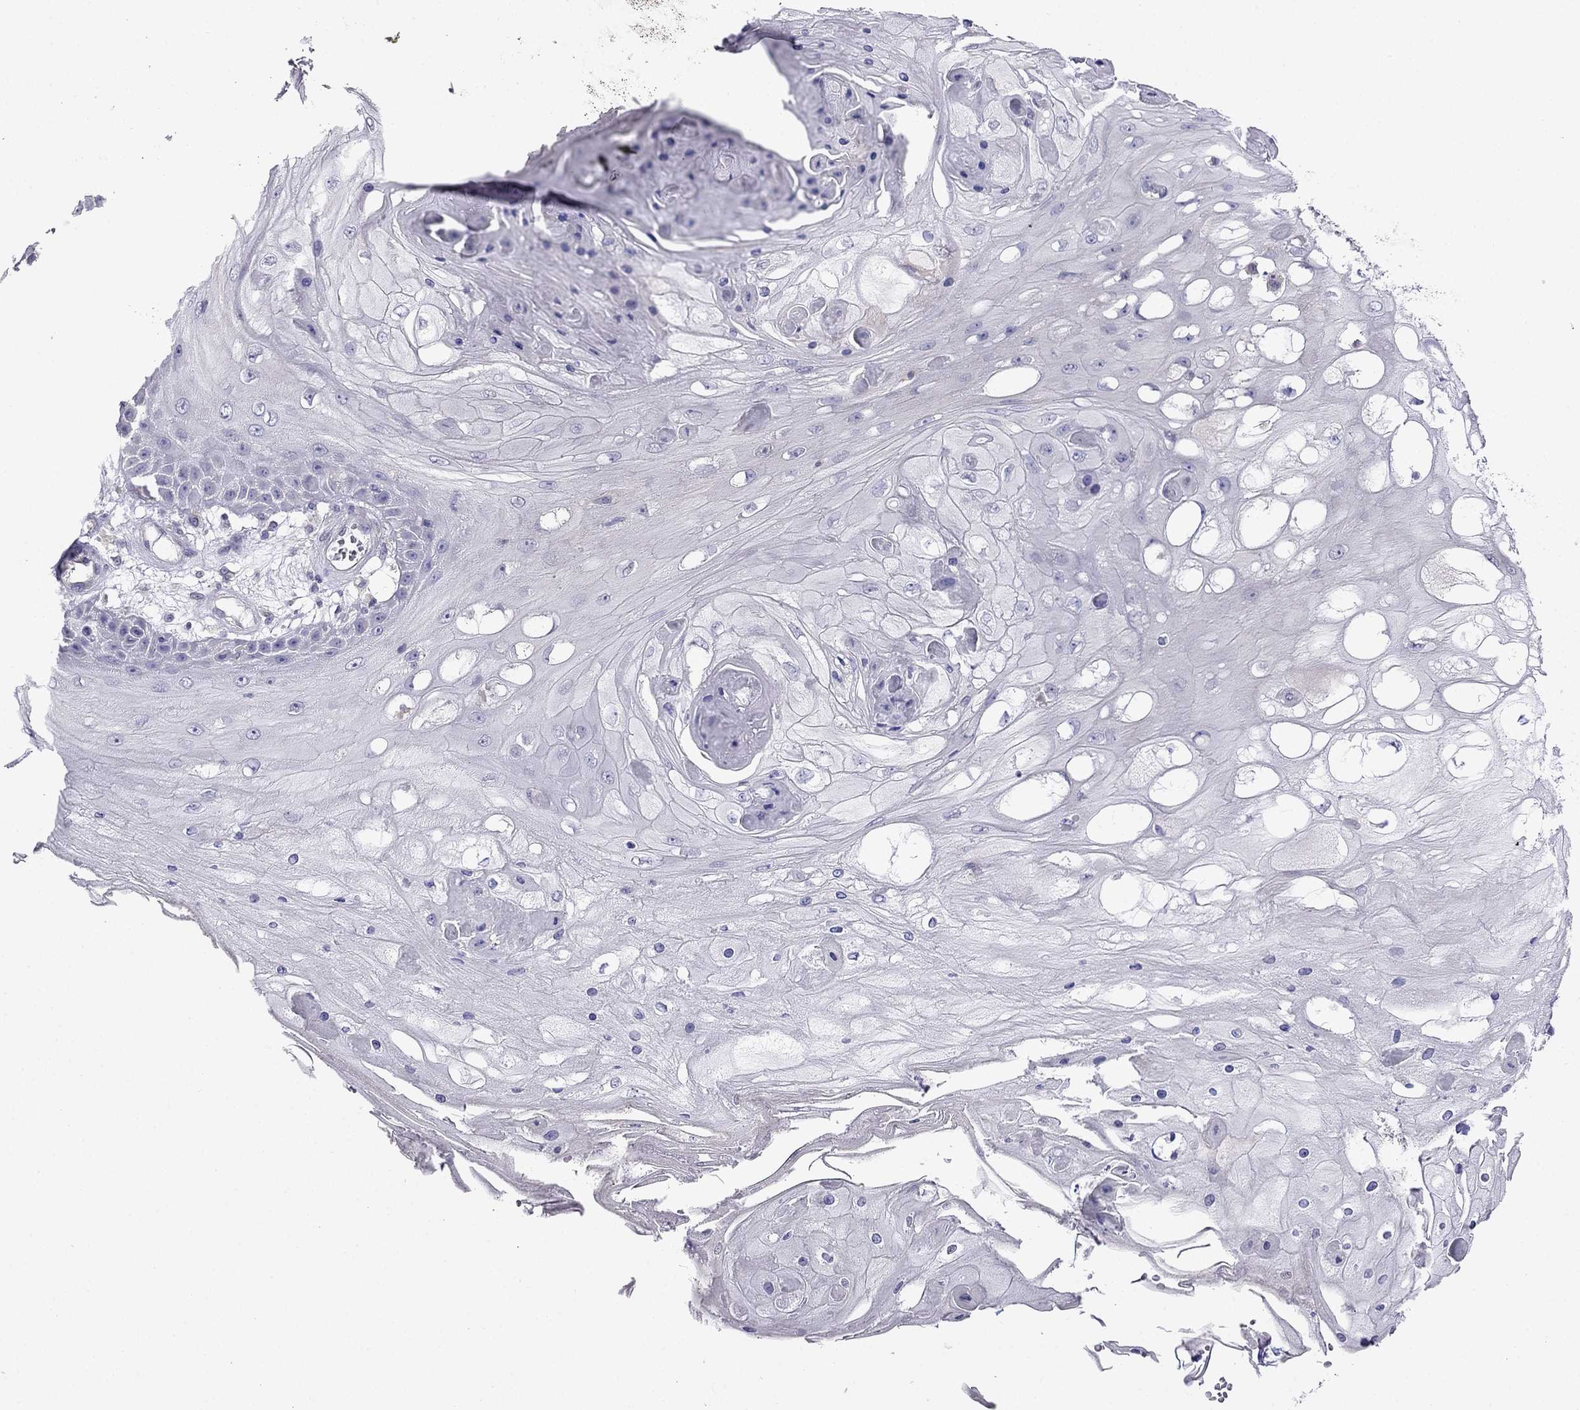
{"staining": {"intensity": "negative", "quantity": "none", "location": "none"}, "tissue": "skin cancer", "cell_type": "Tumor cells", "image_type": "cancer", "snomed": [{"axis": "morphology", "description": "Squamous cell carcinoma, NOS"}, {"axis": "topography", "description": "Skin"}], "caption": "The image displays no significant staining in tumor cells of skin cancer (squamous cell carcinoma).", "gene": "SCNN1D", "patient": {"sex": "male", "age": 70}}